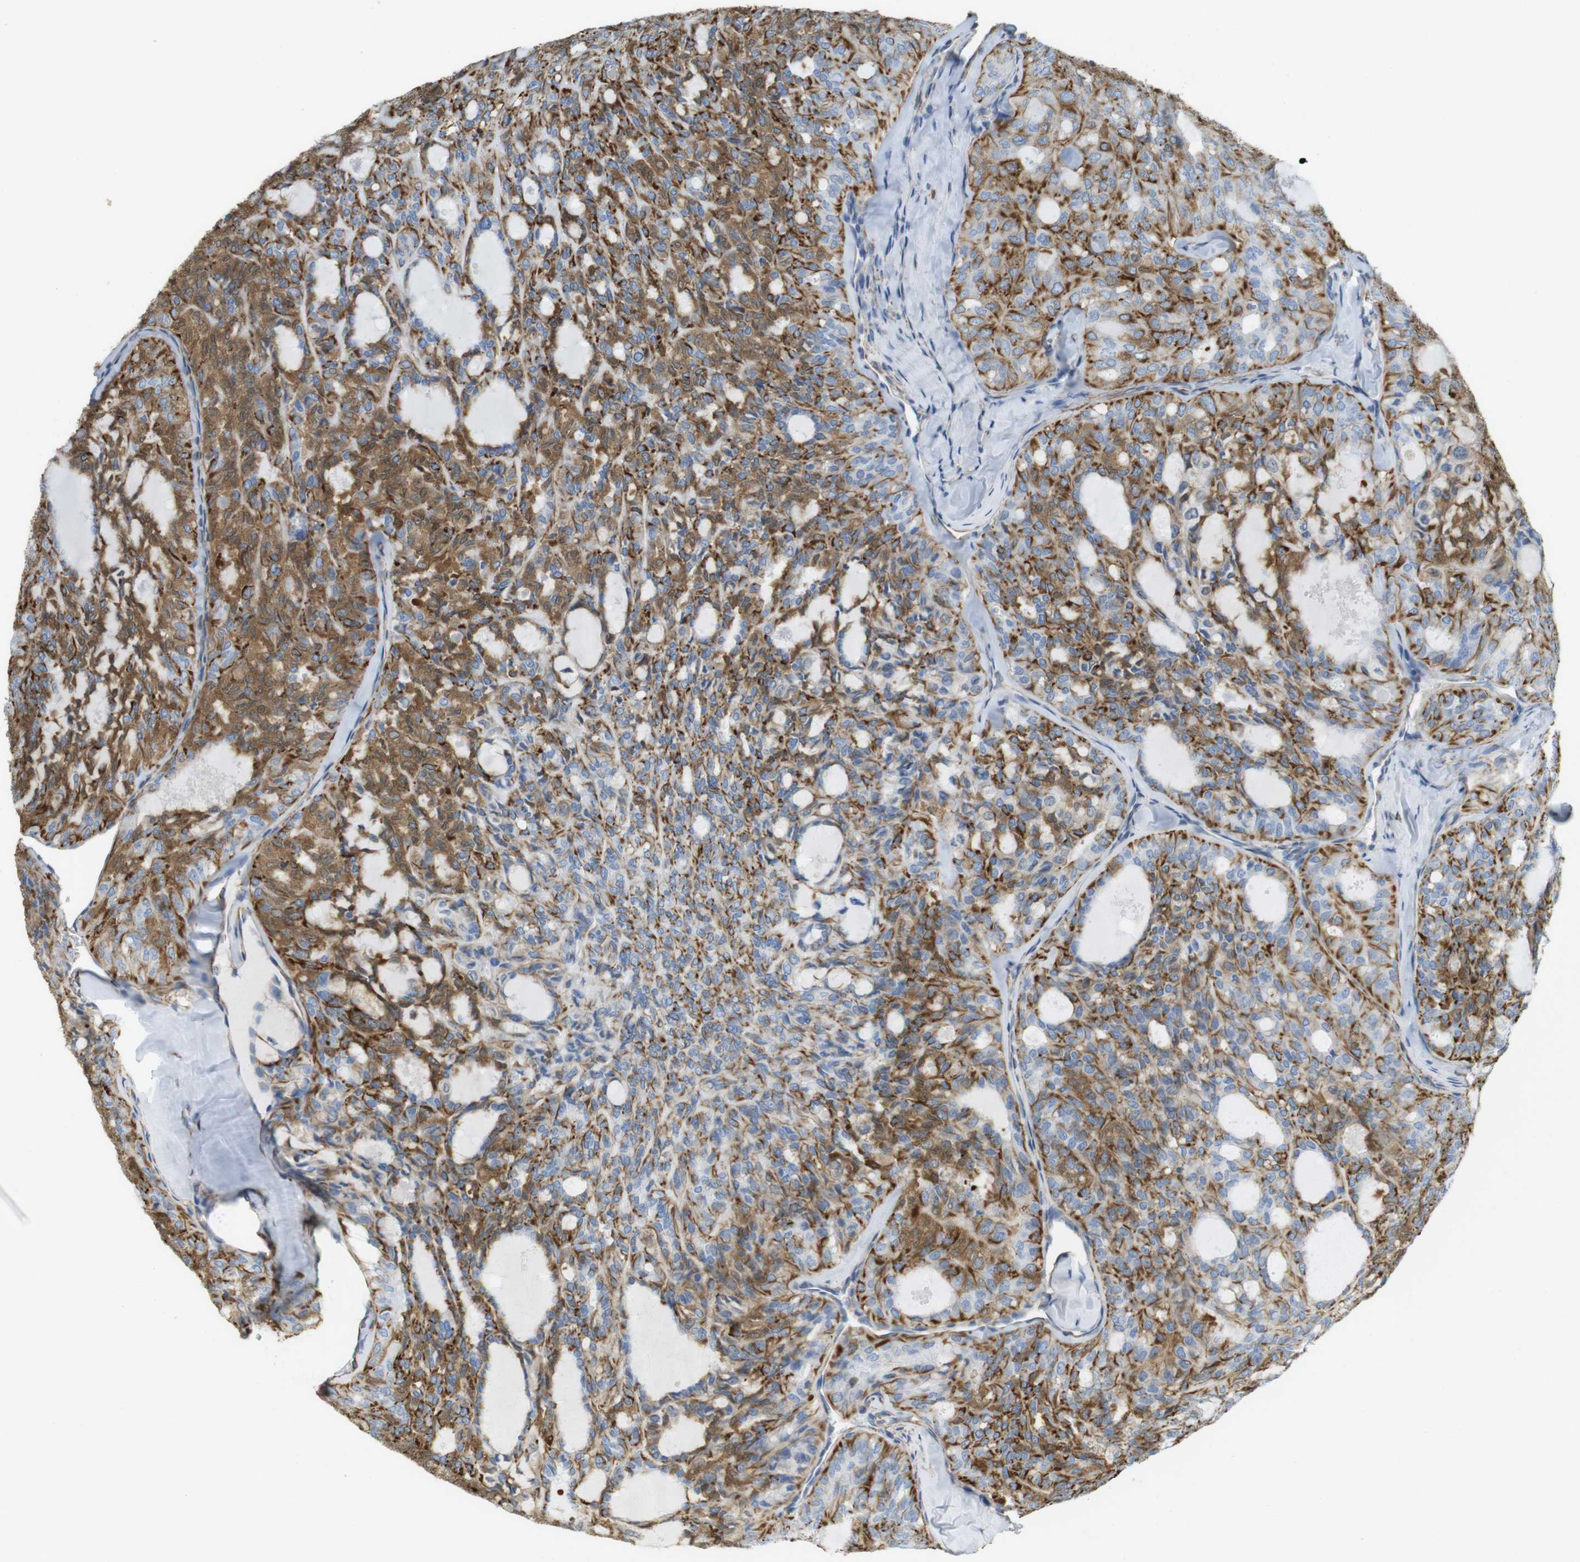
{"staining": {"intensity": "moderate", "quantity": "25%-75%", "location": "cytoplasmic/membranous"}, "tissue": "thyroid cancer", "cell_type": "Tumor cells", "image_type": "cancer", "snomed": [{"axis": "morphology", "description": "Follicular adenoma carcinoma, NOS"}, {"axis": "topography", "description": "Thyroid gland"}], "caption": "Immunohistochemical staining of thyroid cancer displays medium levels of moderate cytoplasmic/membranous protein expression in about 25%-75% of tumor cells.", "gene": "MS4A10", "patient": {"sex": "male", "age": 75}}